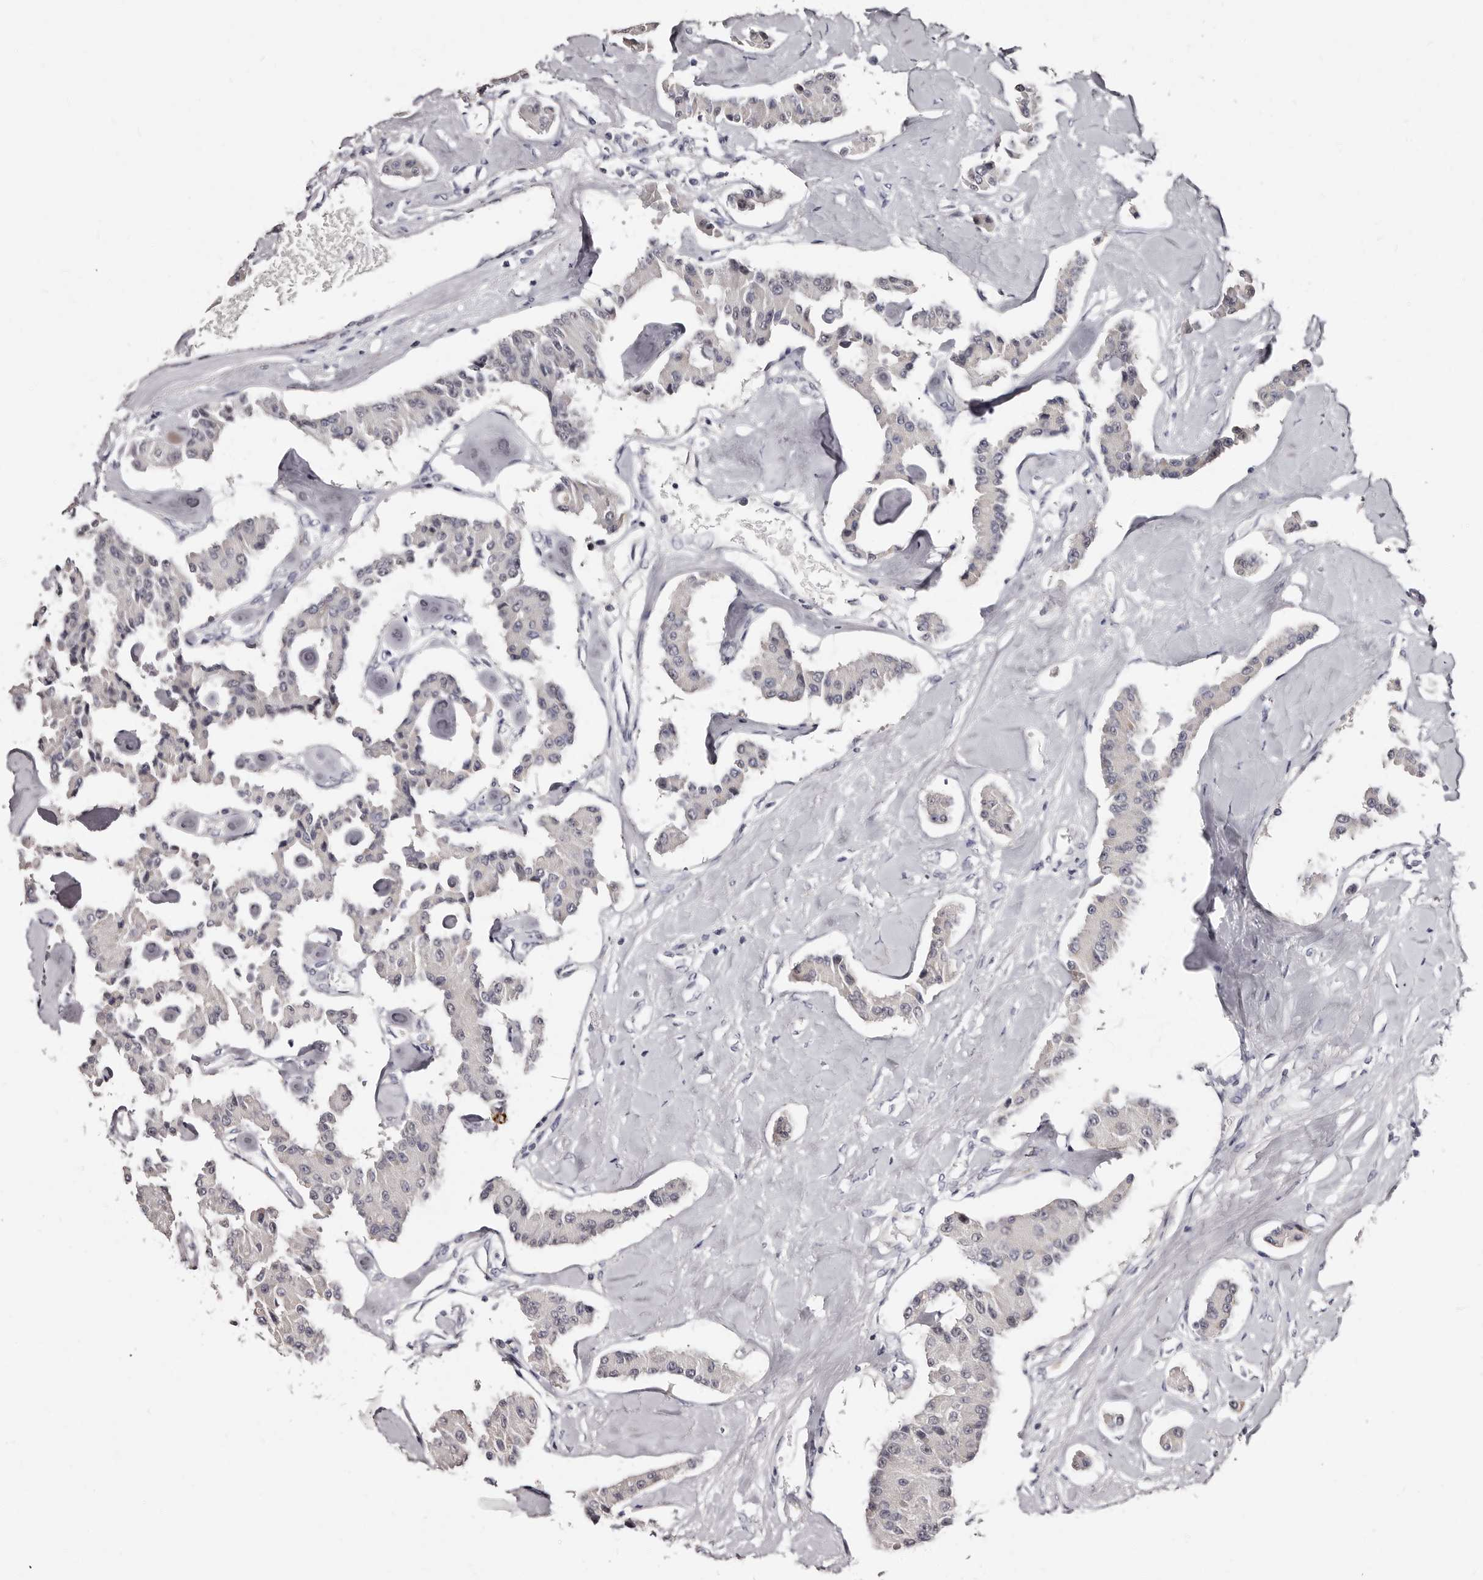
{"staining": {"intensity": "negative", "quantity": "none", "location": "none"}, "tissue": "carcinoid", "cell_type": "Tumor cells", "image_type": "cancer", "snomed": [{"axis": "morphology", "description": "Carcinoid, malignant, NOS"}, {"axis": "topography", "description": "Pancreas"}], "caption": "Immunohistochemical staining of malignant carcinoid reveals no significant expression in tumor cells.", "gene": "TBC1D22B", "patient": {"sex": "male", "age": 41}}